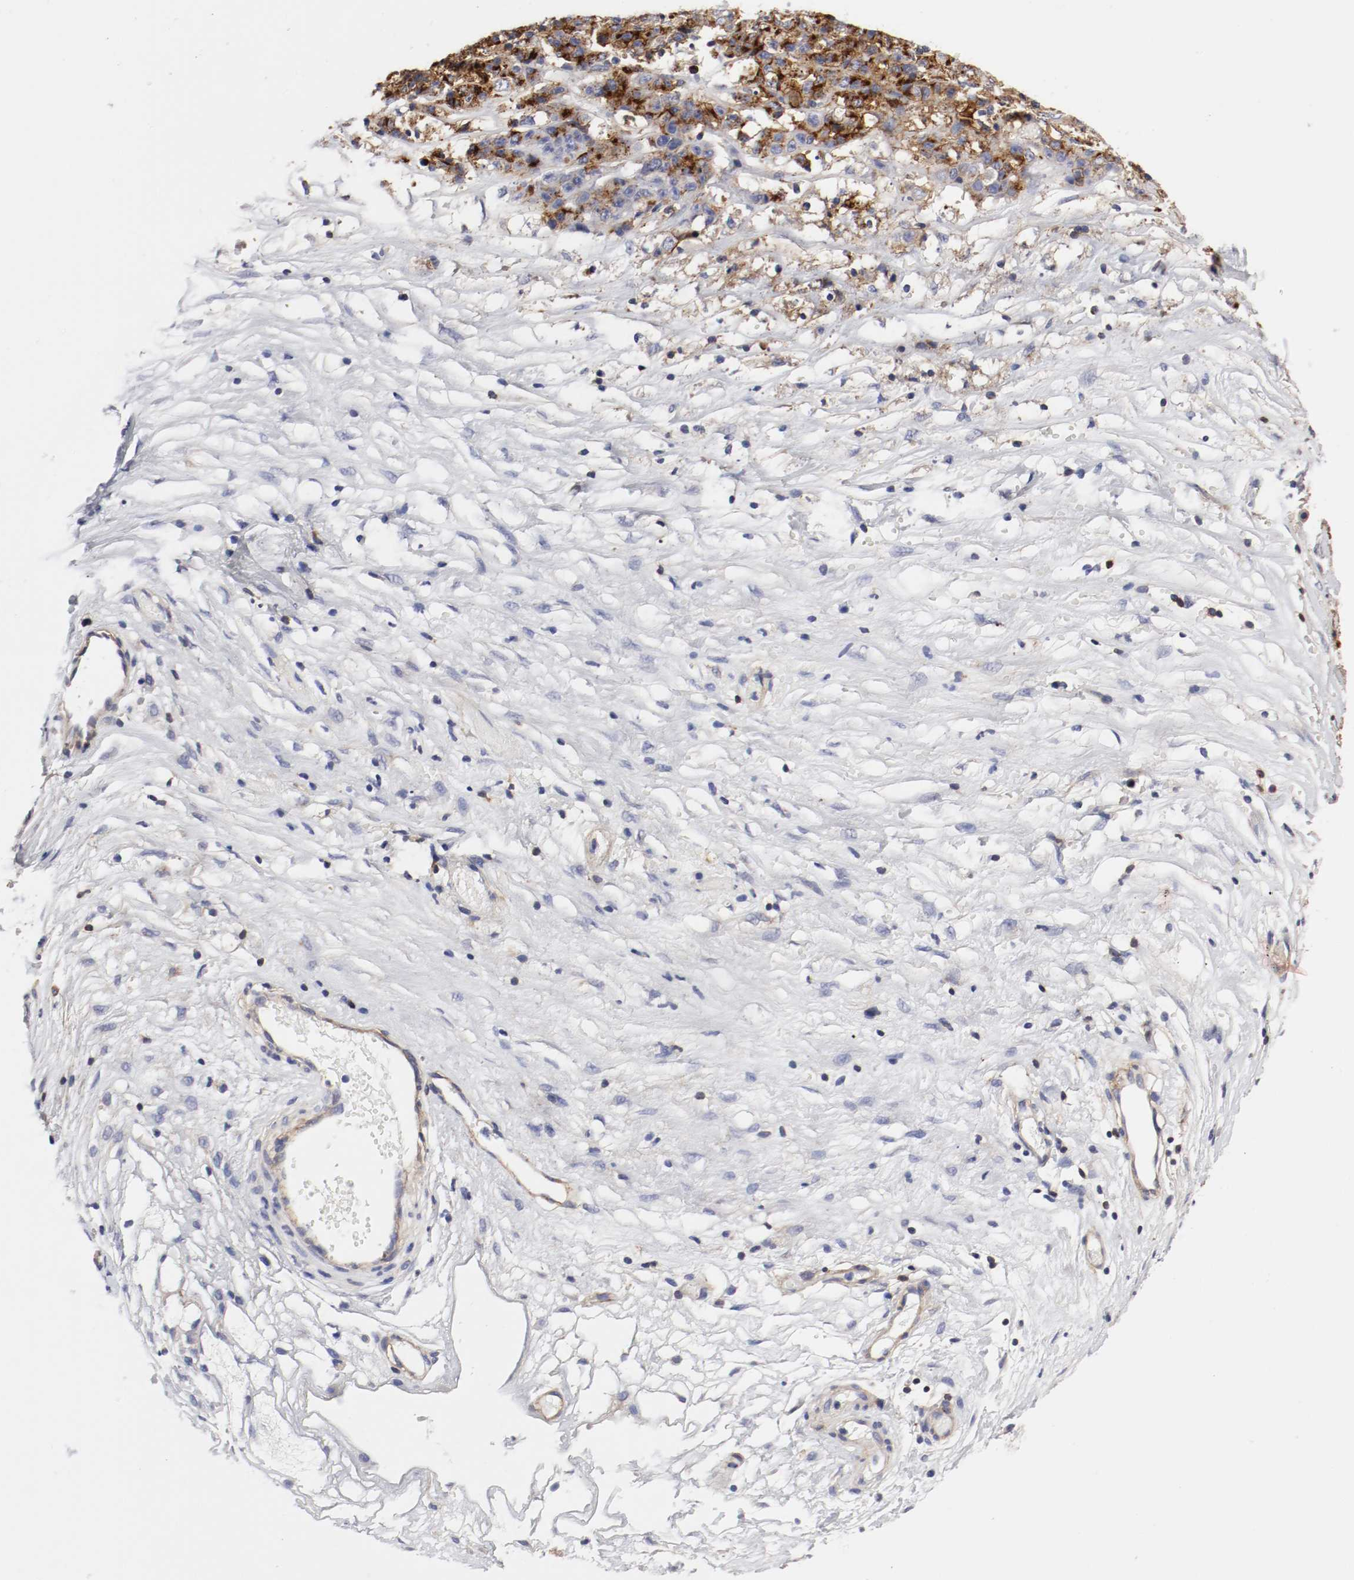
{"staining": {"intensity": "strong", "quantity": "25%-75%", "location": "cytoplasmic/membranous"}, "tissue": "ovarian cancer", "cell_type": "Tumor cells", "image_type": "cancer", "snomed": [{"axis": "morphology", "description": "Carcinoma, endometroid"}, {"axis": "topography", "description": "Ovary"}], "caption": "Tumor cells exhibit high levels of strong cytoplasmic/membranous staining in about 25%-75% of cells in ovarian endometroid carcinoma.", "gene": "IFITM1", "patient": {"sex": "female", "age": 42}}